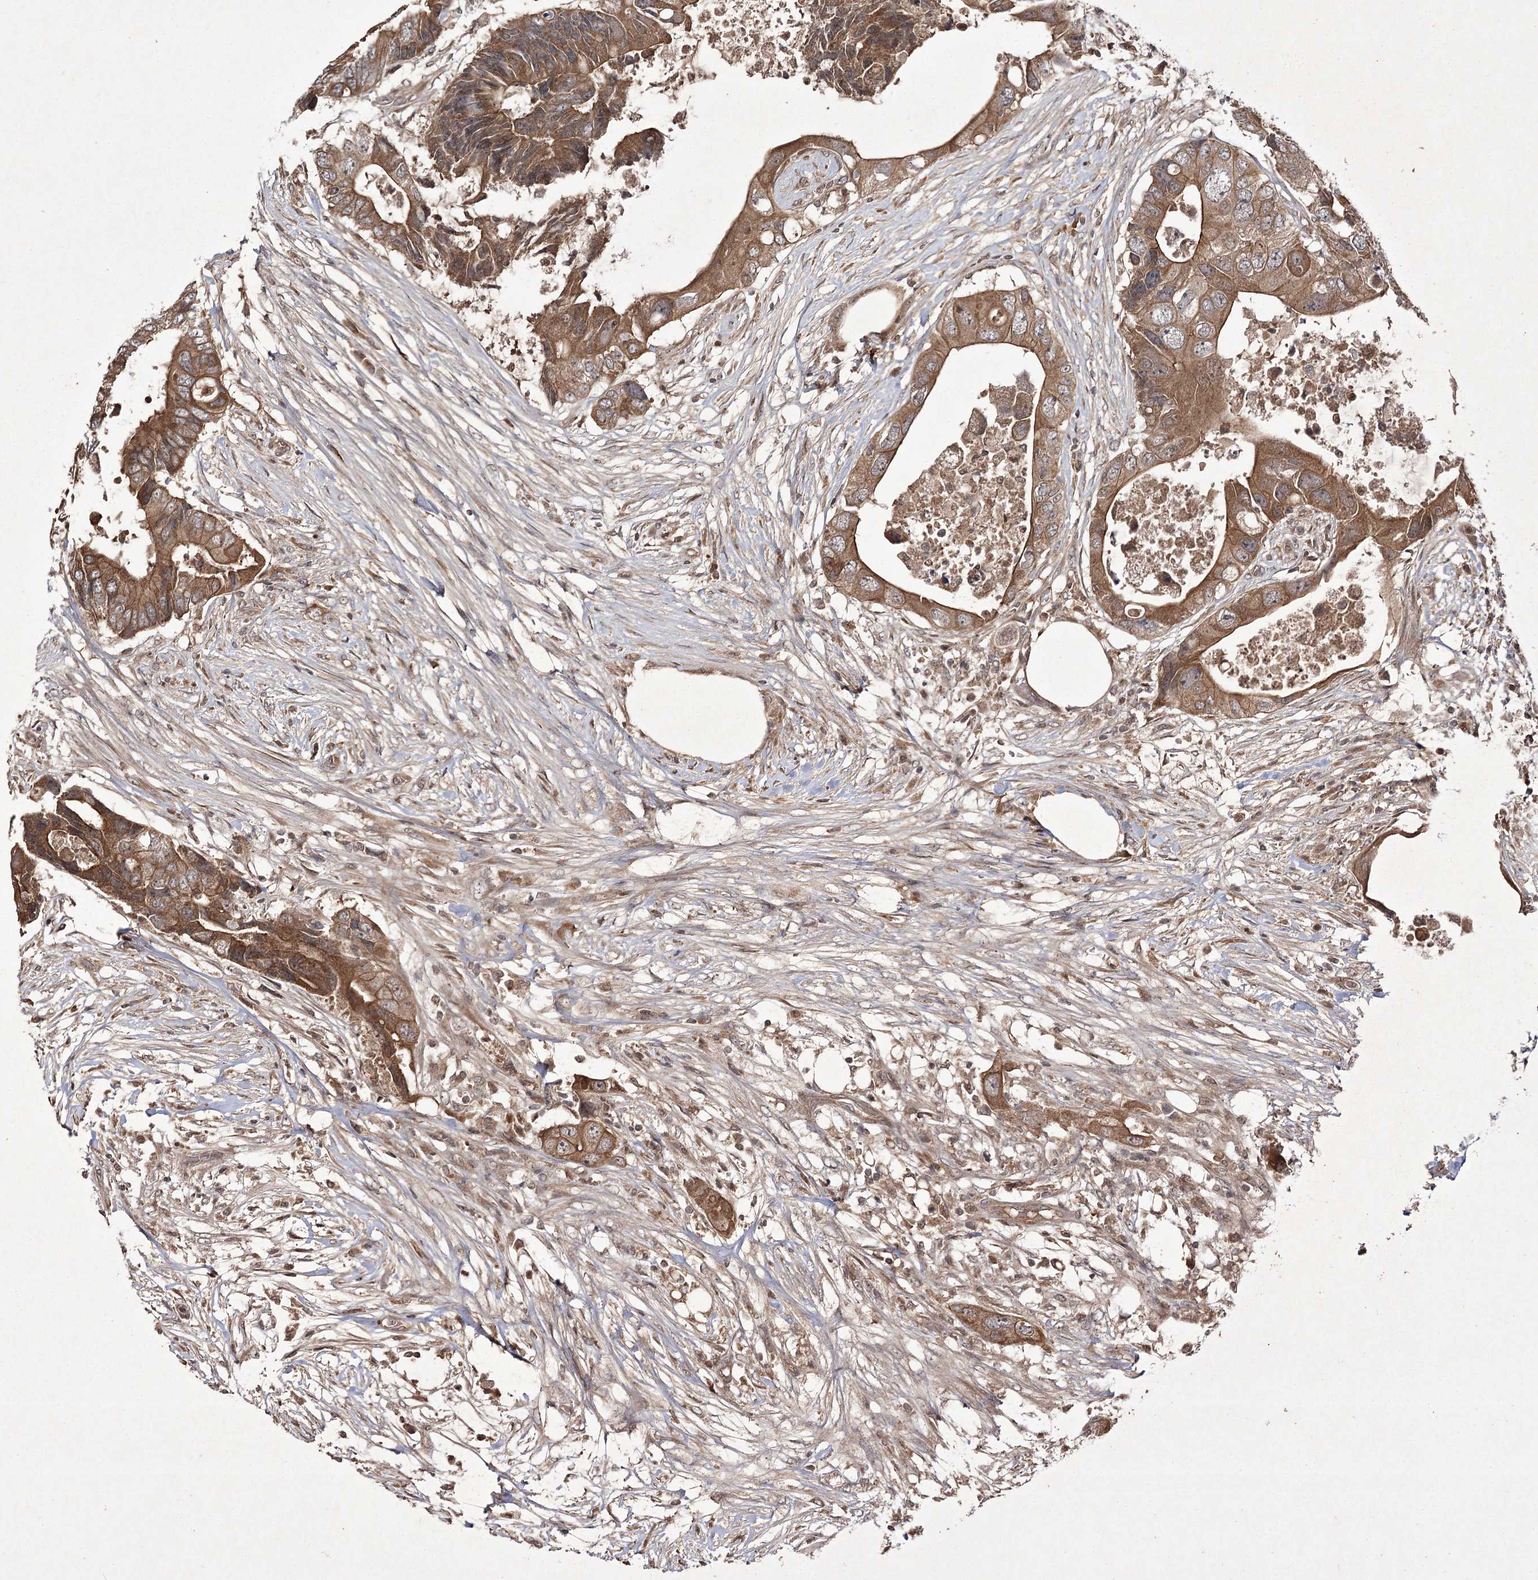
{"staining": {"intensity": "moderate", "quantity": ">75%", "location": "cytoplasmic/membranous"}, "tissue": "colorectal cancer", "cell_type": "Tumor cells", "image_type": "cancer", "snomed": [{"axis": "morphology", "description": "Adenocarcinoma, NOS"}, {"axis": "topography", "description": "Colon"}], "caption": "An image of colorectal adenocarcinoma stained for a protein exhibits moderate cytoplasmic/membranous brown staining in tumor cells.", "gene": "FANCL", "patient": {"sex": "male", "age": 71}}